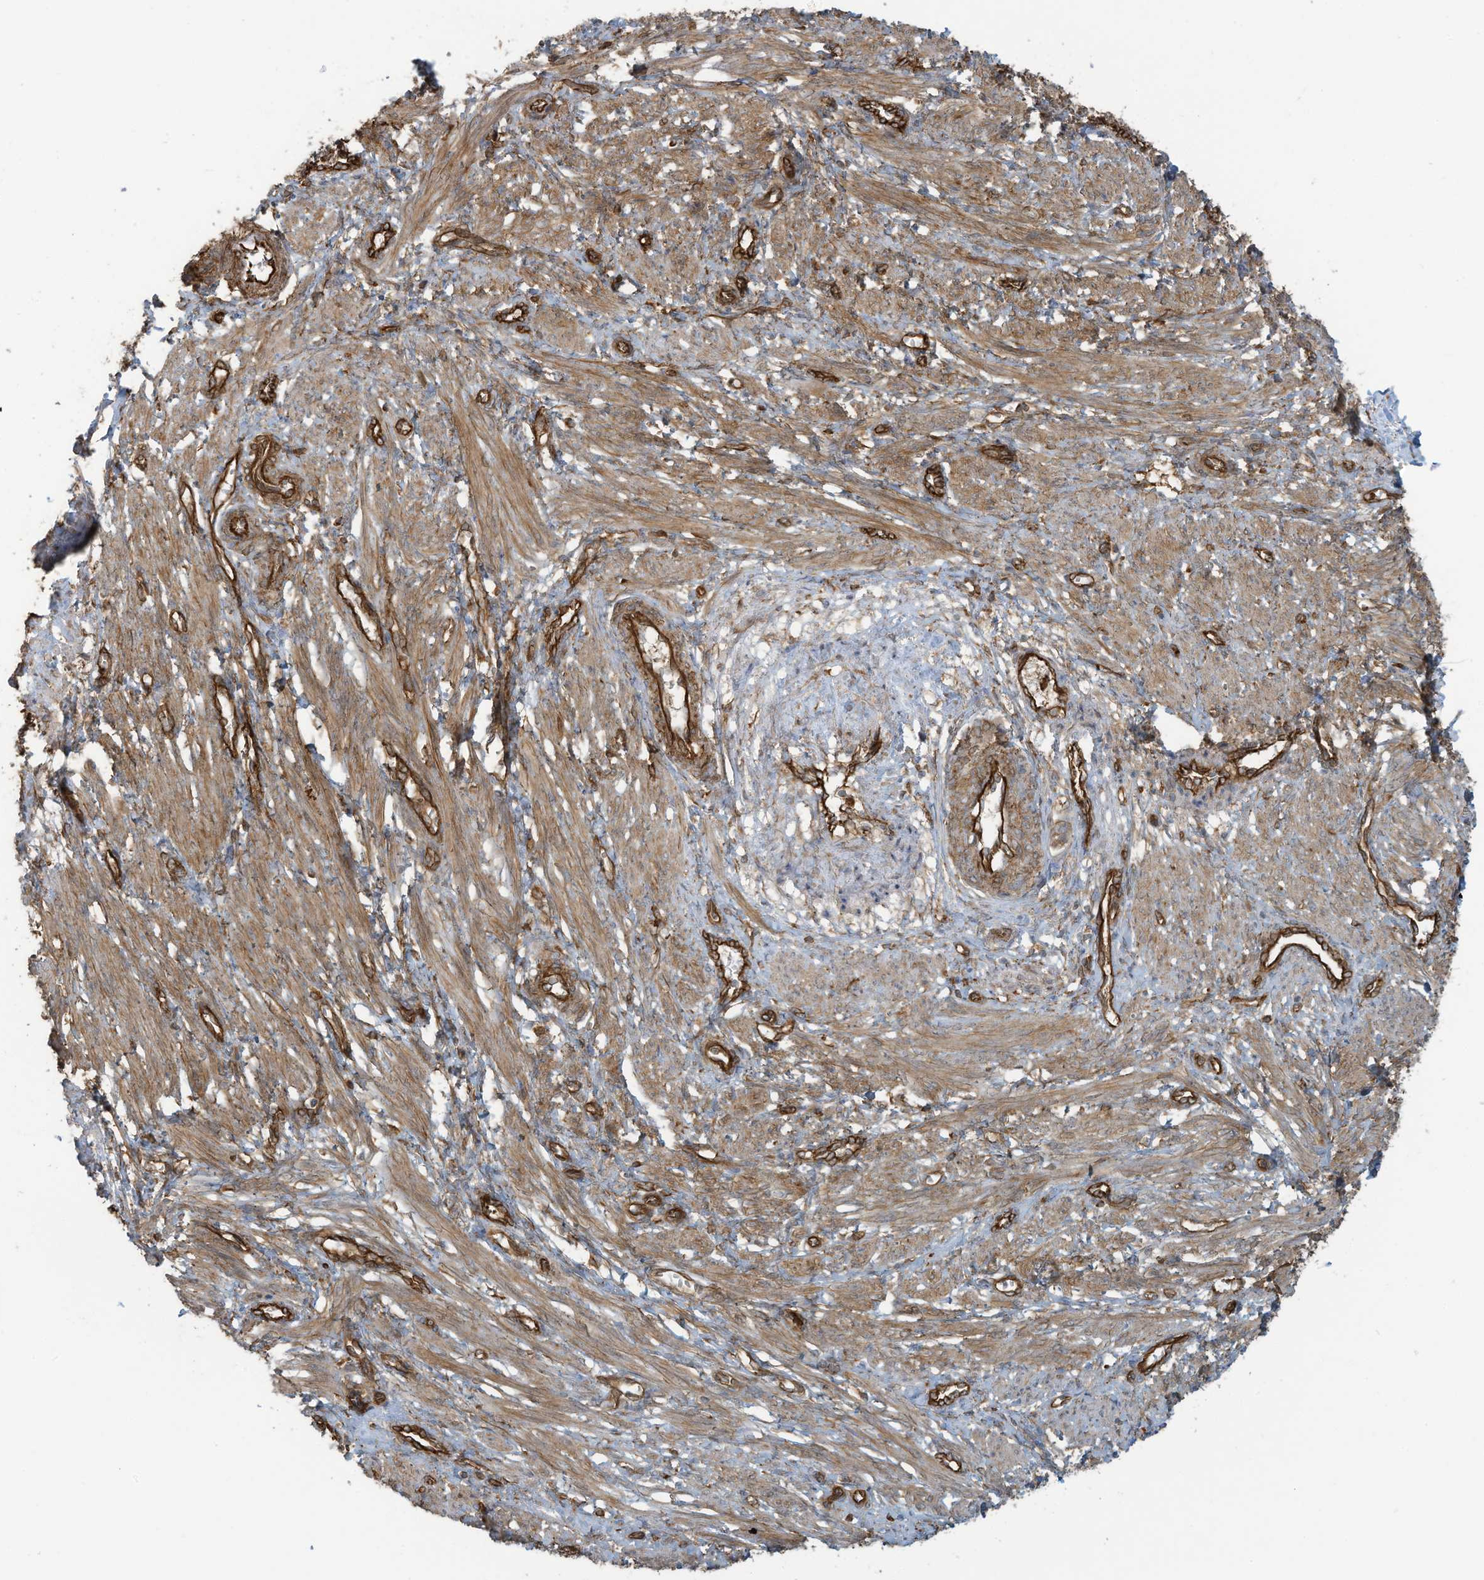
{"staining": {"intensity": "moderate", "quantity": ">75%", "location": "cytoplasmic/membranous"}, "tissue": "smooth muscle", "cell_type": "Smooth muscle cells", "image_type": "normal", "snomed": [{"axis": "morphology", "description": "Normal tissue, NOS"}, {"axis": "topography", "description": "Endometrium"}], "caption": "The immunohistochemical stain shows moderate cytoplasmic/membranous expression in smooth muscle cells of unremarkable smooth muscle.", "gene": "SLC9A2", "patient": {"sex": "female", "age": 33}}